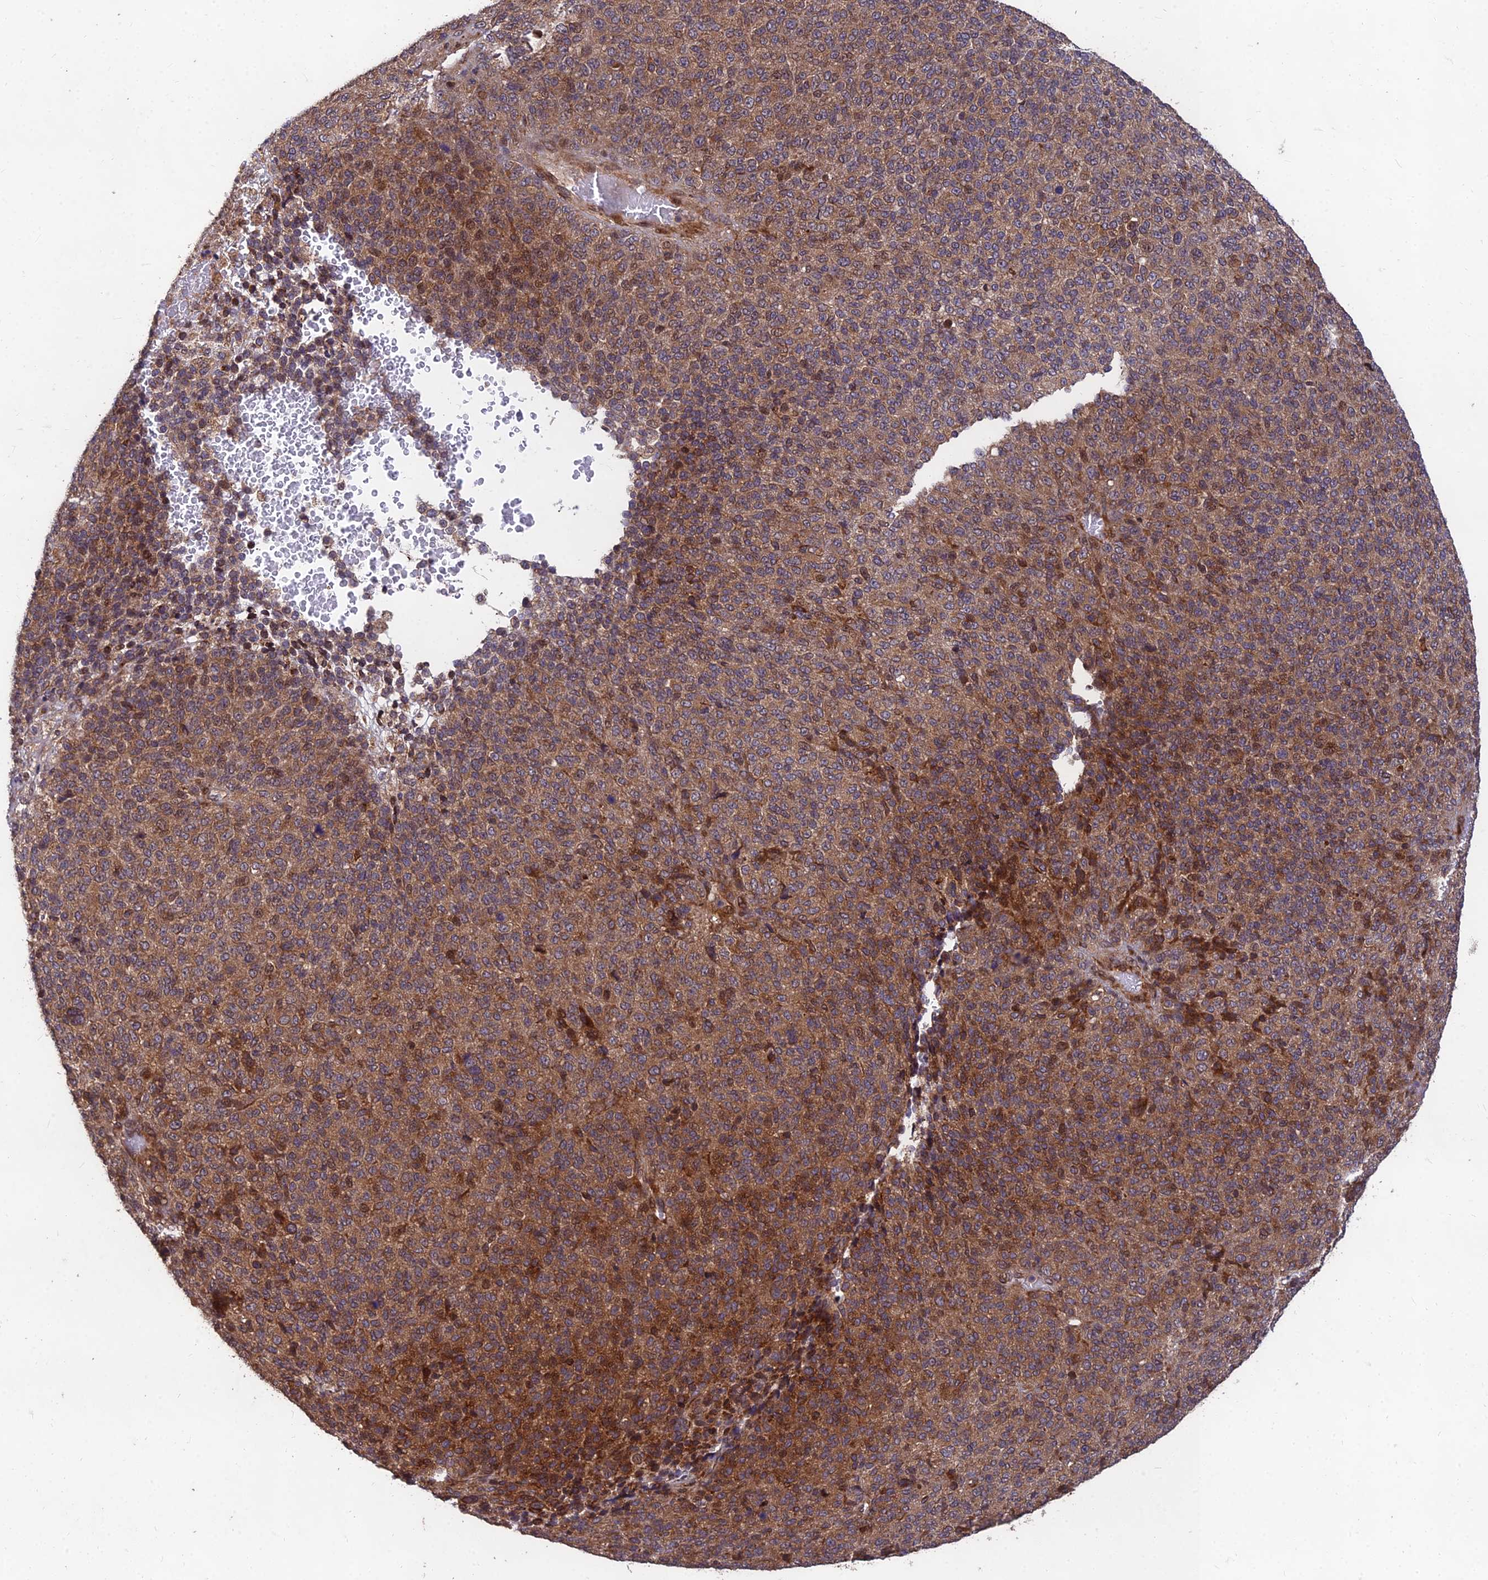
{"staining": {"intensity": "moderate", "quantity": ">75%", "location": "cytoplasmic/membranous,nuclear"}, "tissue": "melanoma", "cell_type": "Tumor cells", "image_type": "cancer", "snomed": [{"axis": "morphology", "description": "Malignant melanoma, Metastatic site"}, {"axis": "topography", "description": "Brain"}], "caption": "Immunohistochemistry histopathology image of neoplastic tissue: malignant melanoma (metastatic site) stained using immunohistochemistry exhibits medium levels of moderate protein expression localized specifically in the cytoplasmic/membranous and nuclear of tumor cells, appearing as a cytoplasmic/membranous and nuclear brown color.", "gene": "MKKS", "patient": {"sex": "female", "age": 56}}